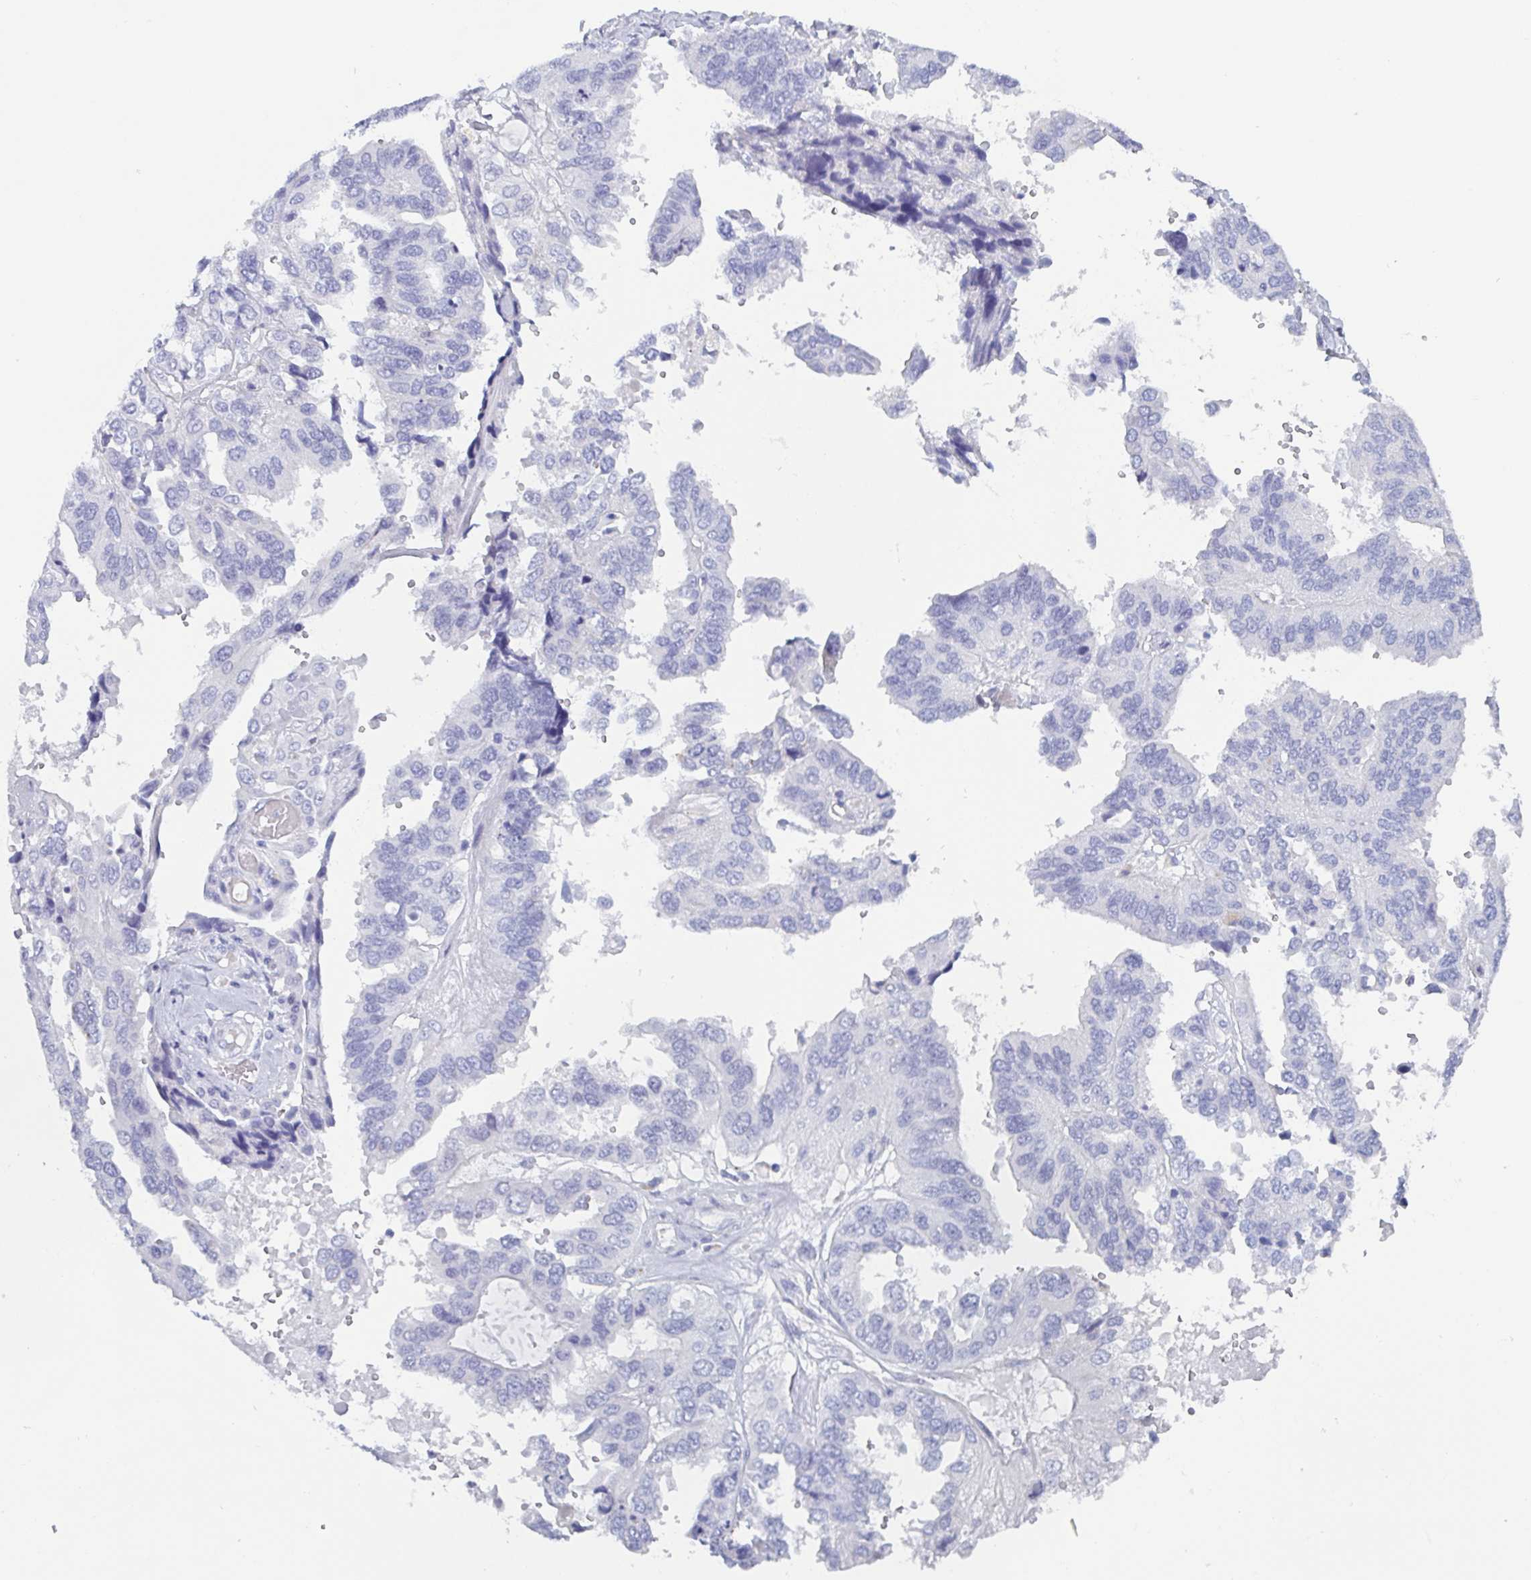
{"staining": {"intensity": "negative", "quantity": "none", "location": "none"}, "tissue": "ovarian cancer", "cell_type": "Tumor cells", "image_type": "cancer", "snomed": [{"axis": "morphology", "description": "Cystadenocarcinoma, serous, NOS"}, {"axis": "topography", "description": "Ovary"}], "caption": "The immunohistochemistry (IHC) histopathology image has no significant expression in tumor cells of serous cystadenocarcinoma (ovarian) tissue.", "gene": "TAGLN3", "patient": {"sex": "female", "age": 79}}